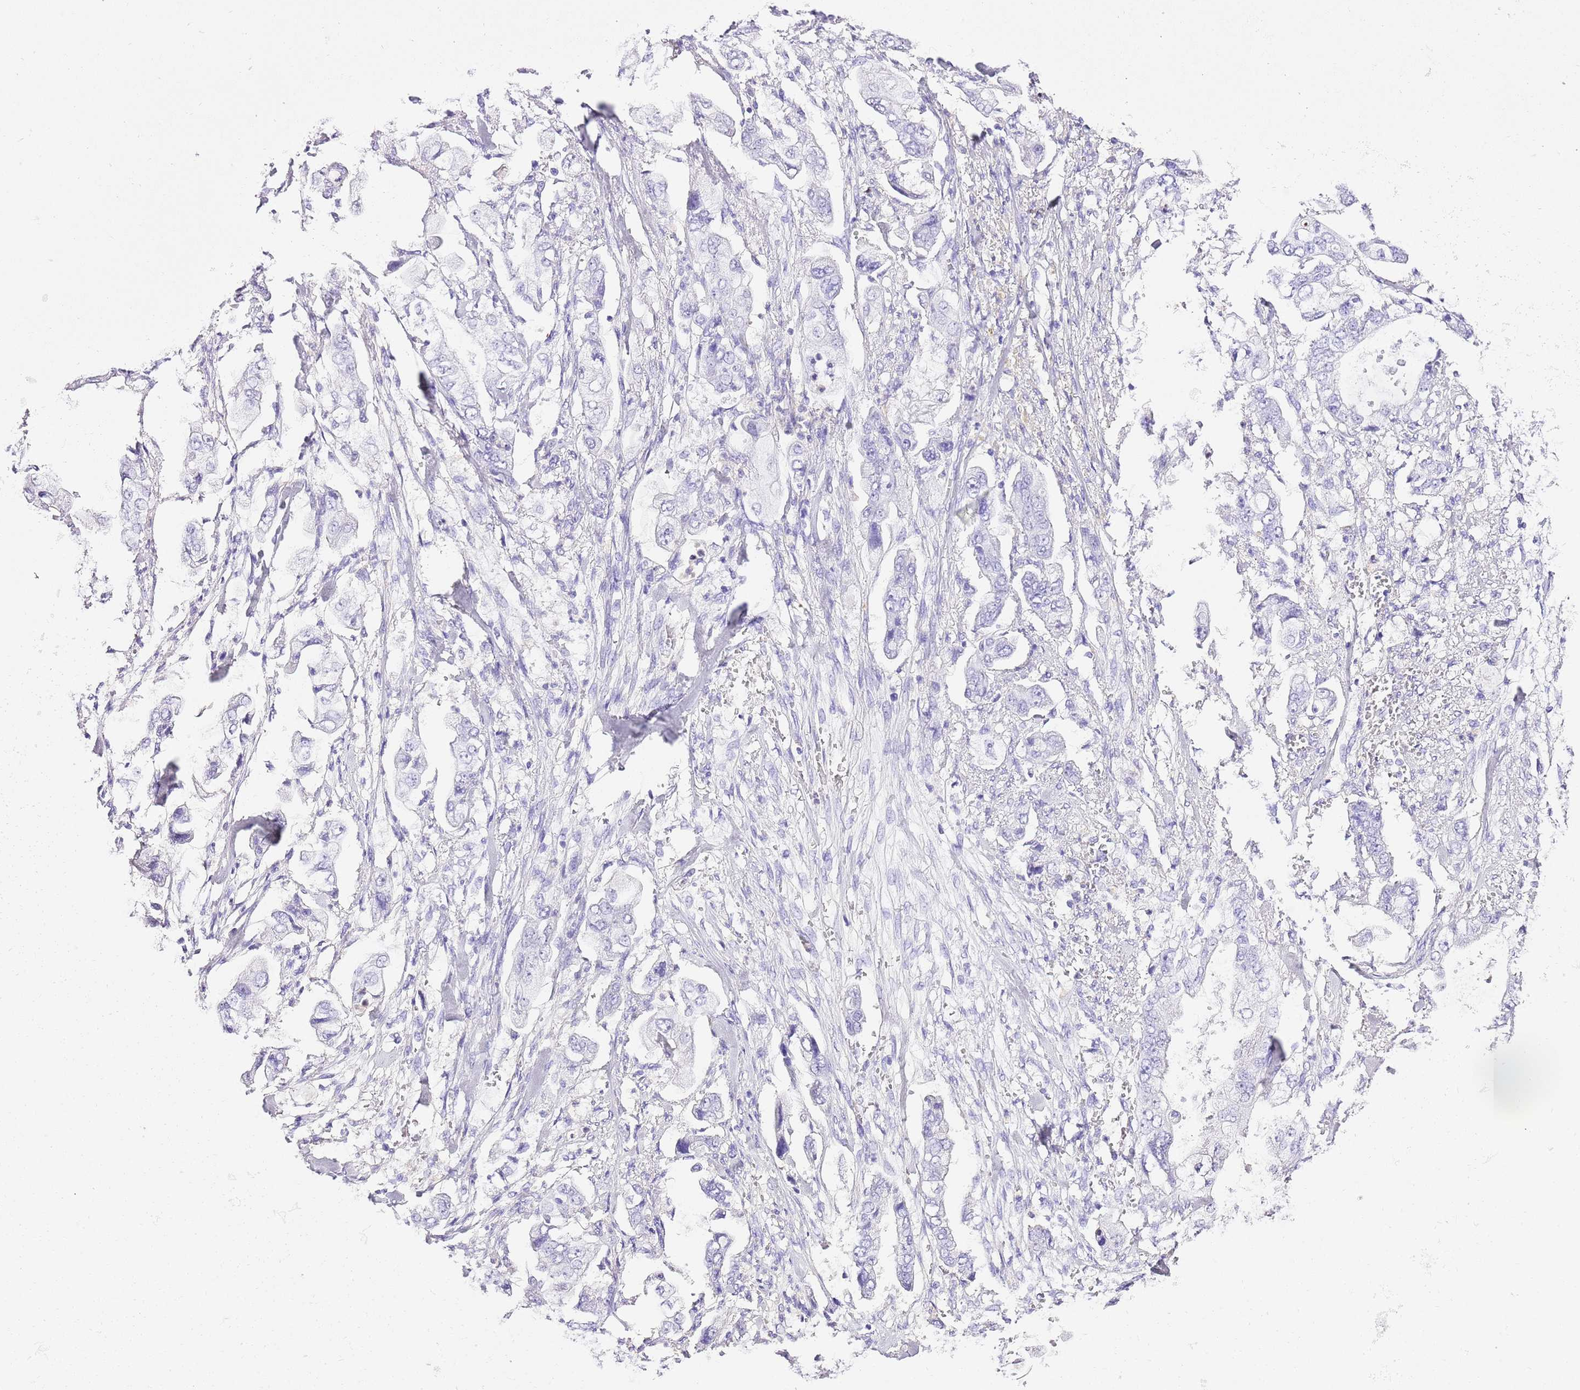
{"staining": {"intensity": "negative", "quantity": "none", "location": "none"}, "tissue": "stomach cancer", "cell_type": "Tumor cells", "image_type": "cancer", "snomed": [{"axis": "morphology", "description": "Adenocarcinoma, NOS"}, {"axis": "topography", "description": "Stomach"}], "caption": "IHC of stomach cancer (adenocarcinoma) exhibits no staining in tumor cells. Brightfield microscopy of immunohistochemistry stained with DAB (3,3'-diaminobenzidine) (brown) and hematoxylin (blue), captured at high magnification.", "gene": "BHLHA15", "patient": {"sex": "male", "age": 62}}